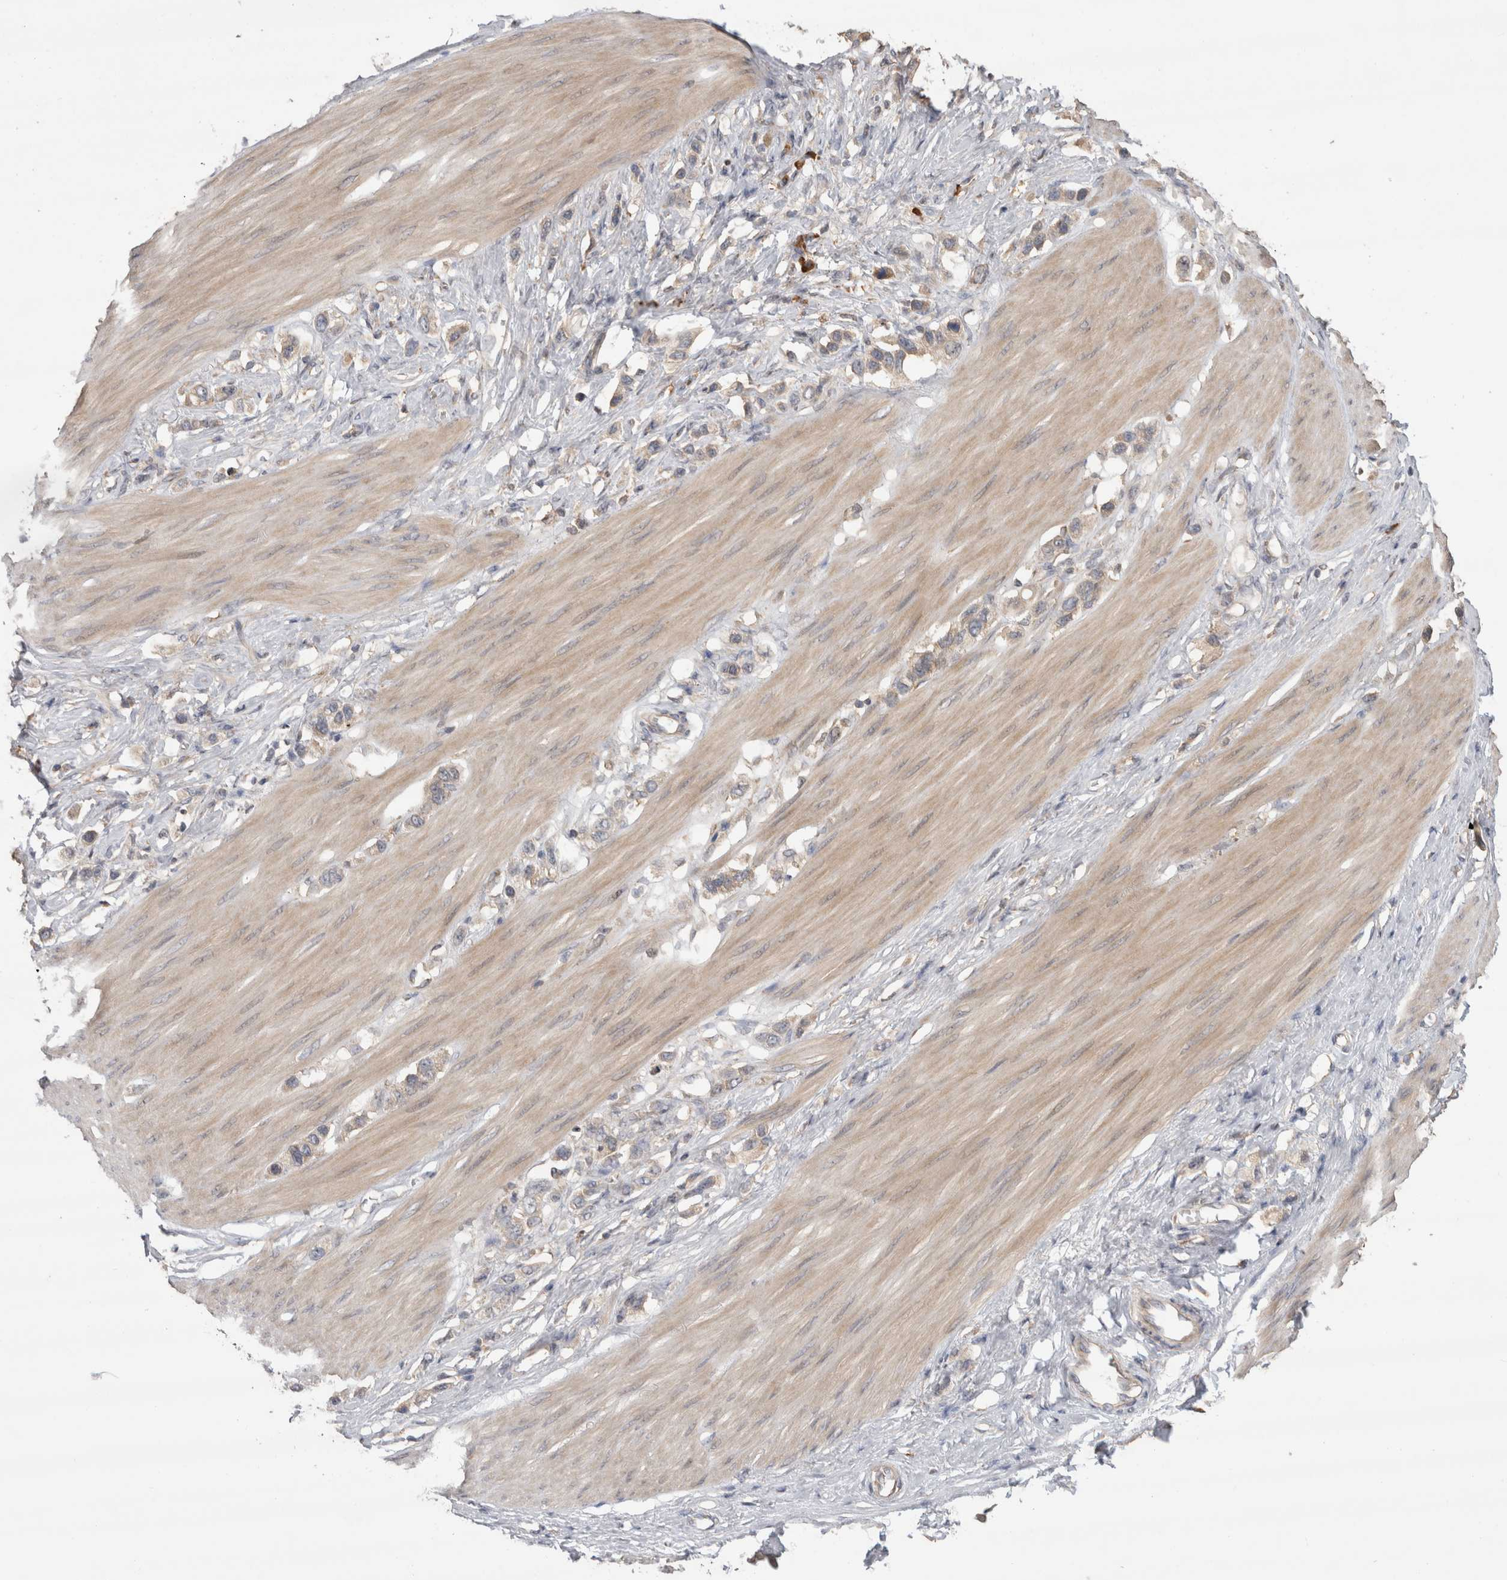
{"staining": {"intensity": "weak", "quantity": "25%-75%", "location": "cytoplasmic/membranous"}, "tissue": "stomach cancer", "cell_type": "Tumor cells", "image_type": "cancer", "snomed": [{"axis": "morphology", "description": "Adenocarcinoma, NOS"}, {"axis": "topography", "description": "Stomach"}], "caption": "A brown stain highlights weak cytoplasmic/membranous expression of a protein in human stomach cancer tumor cells. The protein of interest is stained brown, and the nuclei are stained in blue (DAB IHC with brightfield microscopy, high magnification).", "gene": "TBCE", "patient": {"sex": "female", "age": 65}}